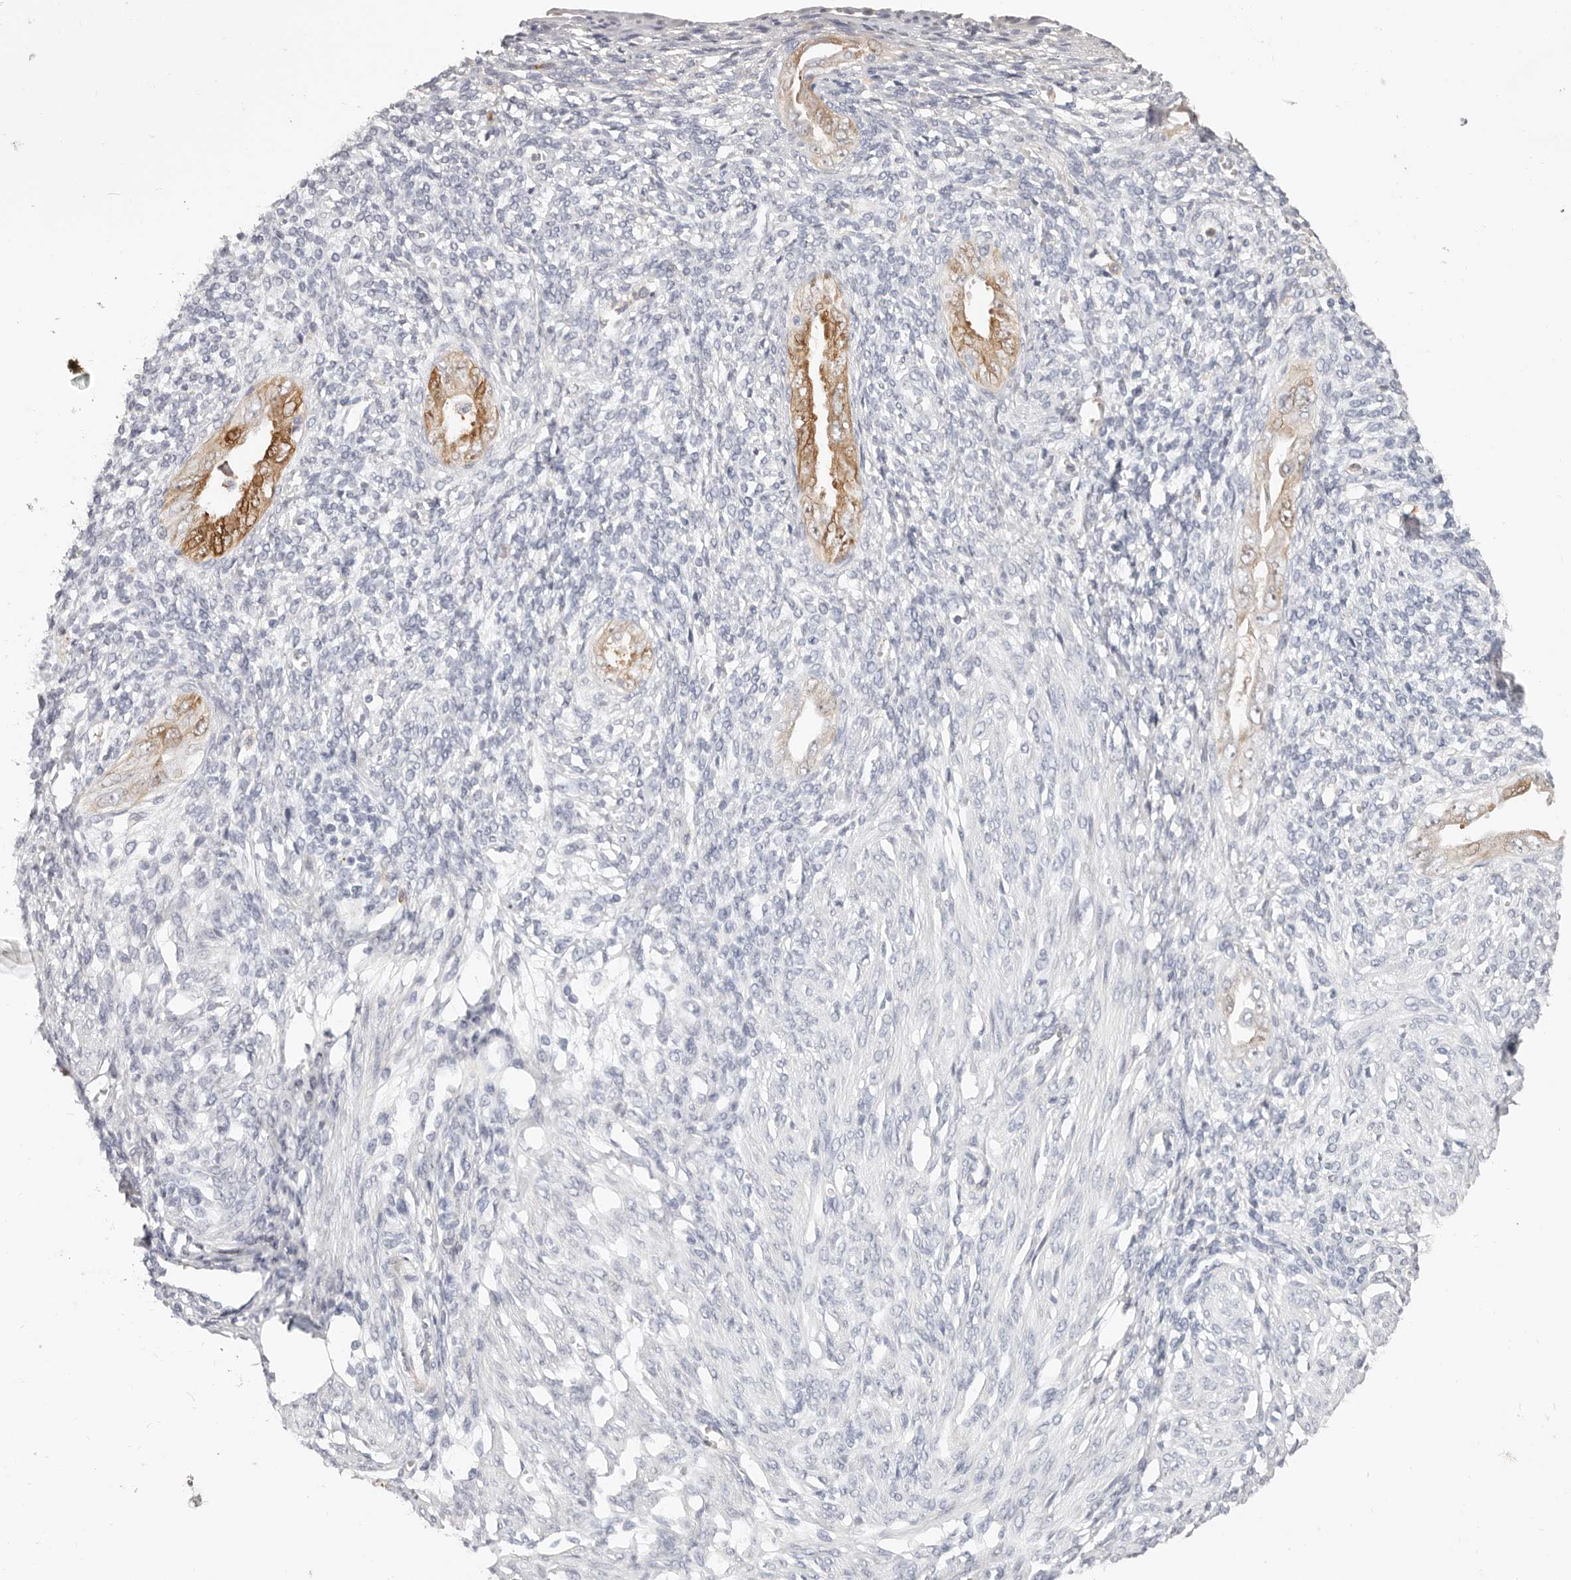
{"staining": {"intensity": "negative", "quantity": "none", "location": "none"}, "tissue": "endometrium", "cell_type": "Cells in endometrial stroma", "image_type": "normal", "snomed": [{"axis": "morphology", "description": "Normal tissue, NOS"}, {"axis": "topography", "description": "Endometrium"}], "caption": "This is an immunohistochemistry (IHC) image of unremarkable endometrium. There is no positivity in cells in endometrial stroma.", "gene": "ZRANB1", "patient": {"sex": "female", "age": 66}}